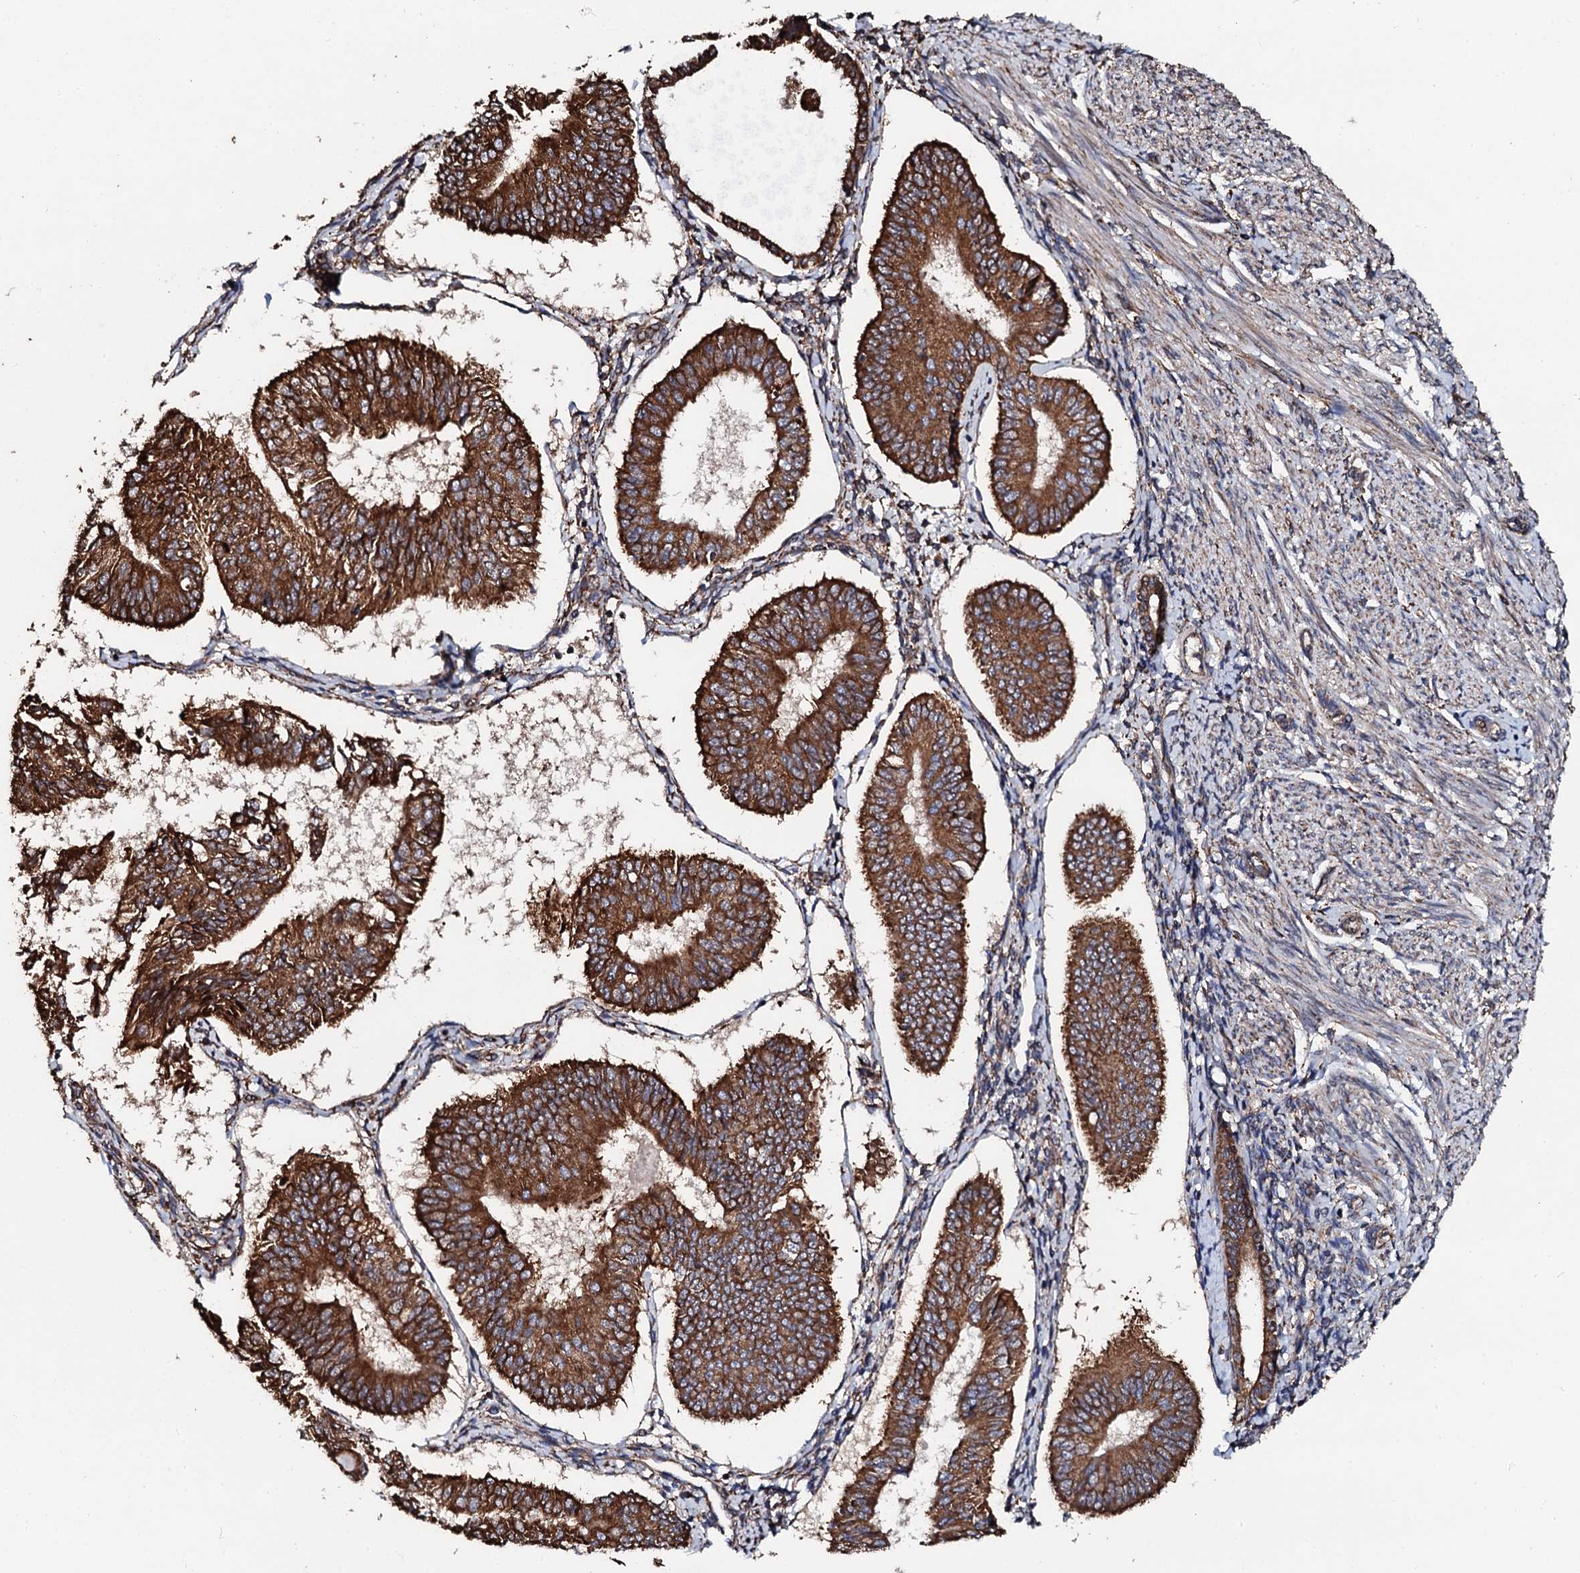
{"staining": {"intensity": "strong", "quantity": ">75%", "location": "cytoplasmic/membranous"}, "tissue": "endometrial cancer", "cell_type": "Tumor cells", "image_type": "cancer", "snomed": [{"axis": "morphology", "description": "Adenocarcinoma, NOS"}, {"axis": "topography", "description": "Endometrium"}], "caption": "Human endometrial cancer (adenocarcinoma) stained for a protein (brown) displays strong cytoplasmic/membranous positive expression in about >75% of tumor cells.", "gene": "CKAP5", "patient": {"sex": "female", "age": 58}}